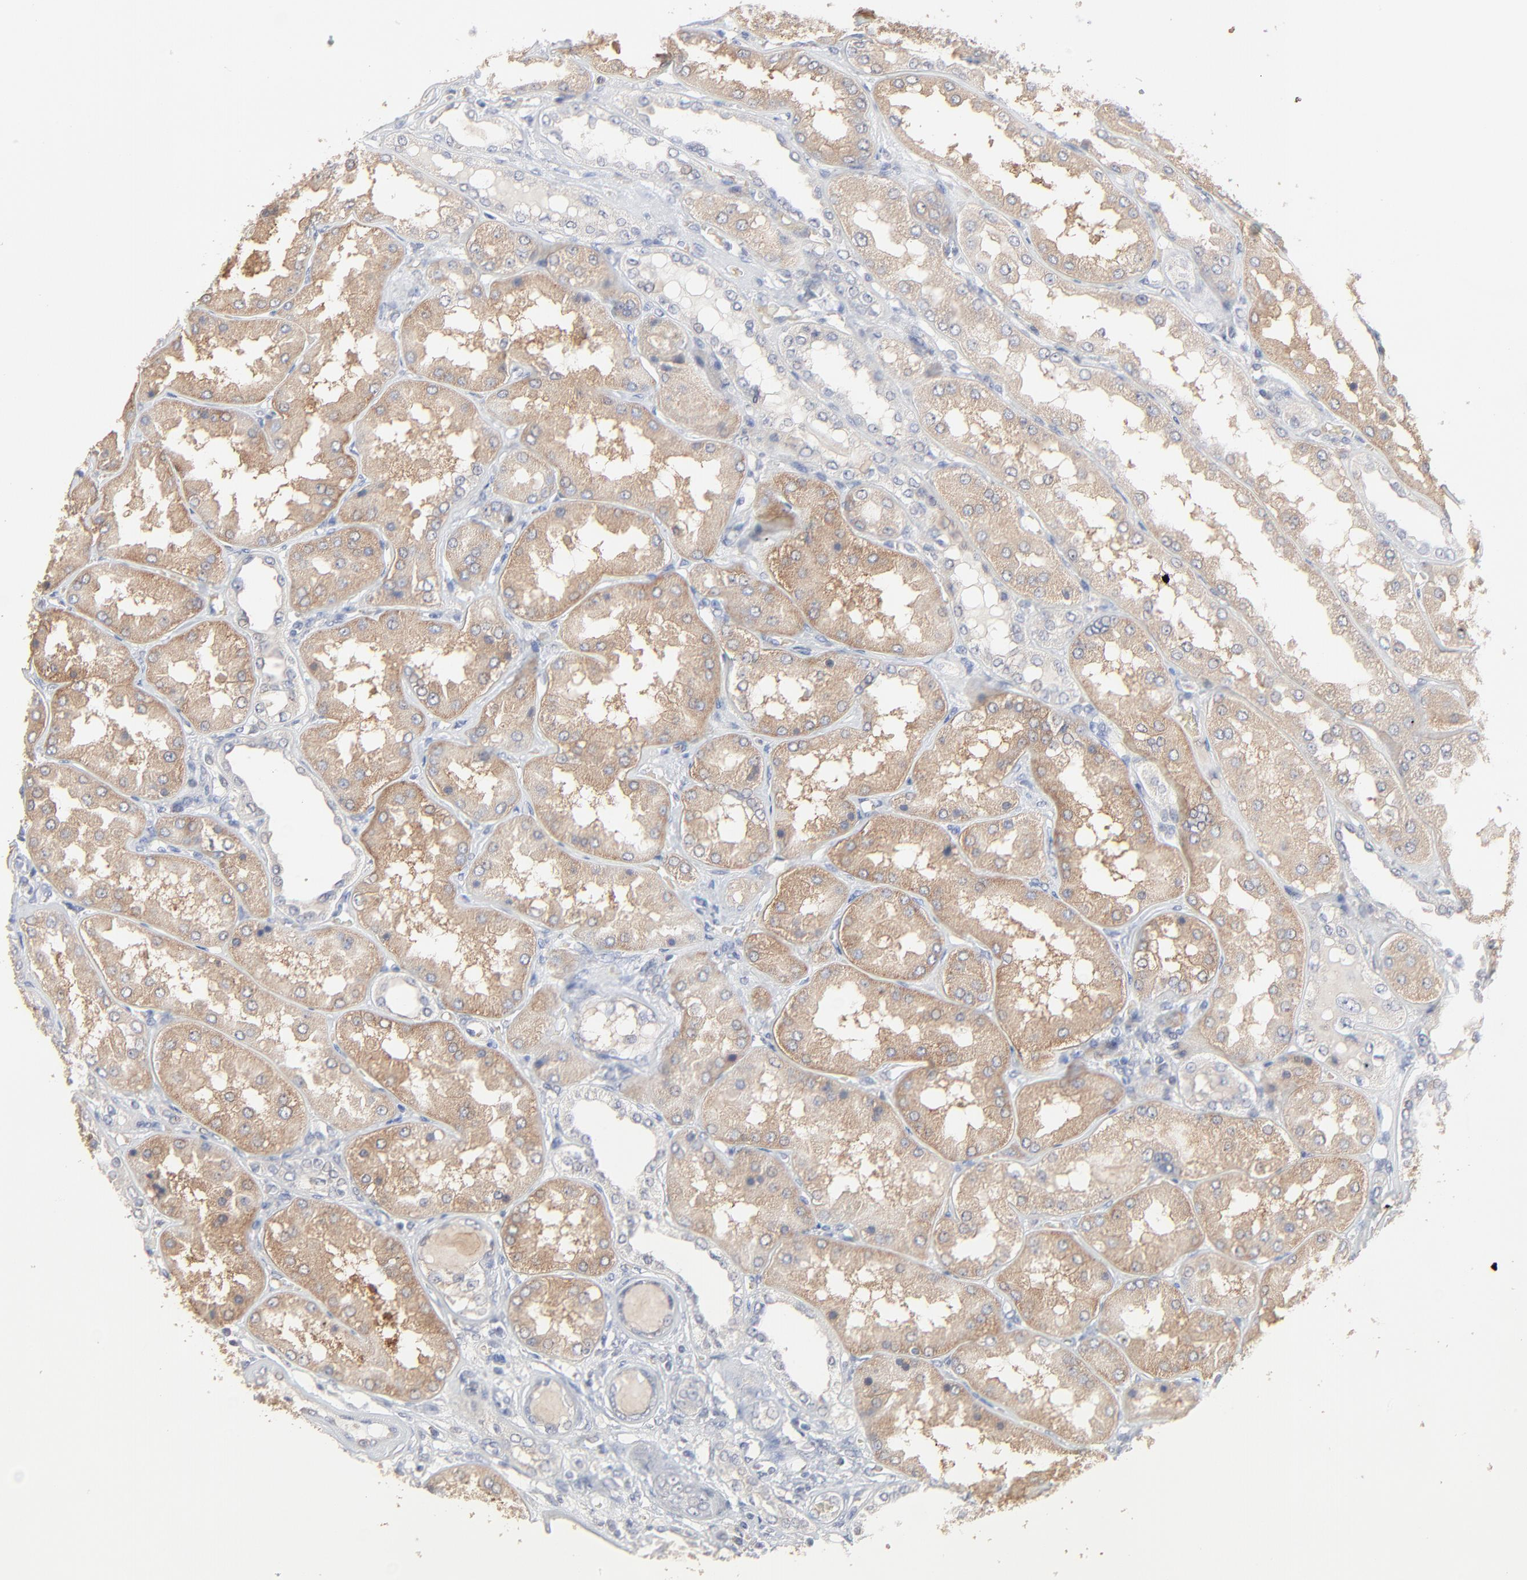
{"staining": {"intensity": "negative", "quantity": "none", "location": "none"}, "tissue": "kidney", "cell_type": "Cells in glomeruli", "image_type": "normal", "snomed": [{"axis": "morphology", "description": "Normal tissue, NOS"}, {"axis": "topography", "description": "Kidney"}], "caption": "This histopathology image is of normal kidney stained with immunohistochemistry (IHC) to label a protein in brown with the nuclei are counter-stained blue. There is no staining in cells in glomeruli. (DAB IHC with hematoxylin counter stain).", "gene": "FANCB", "patient": {"sex": "female", "age": 56}}